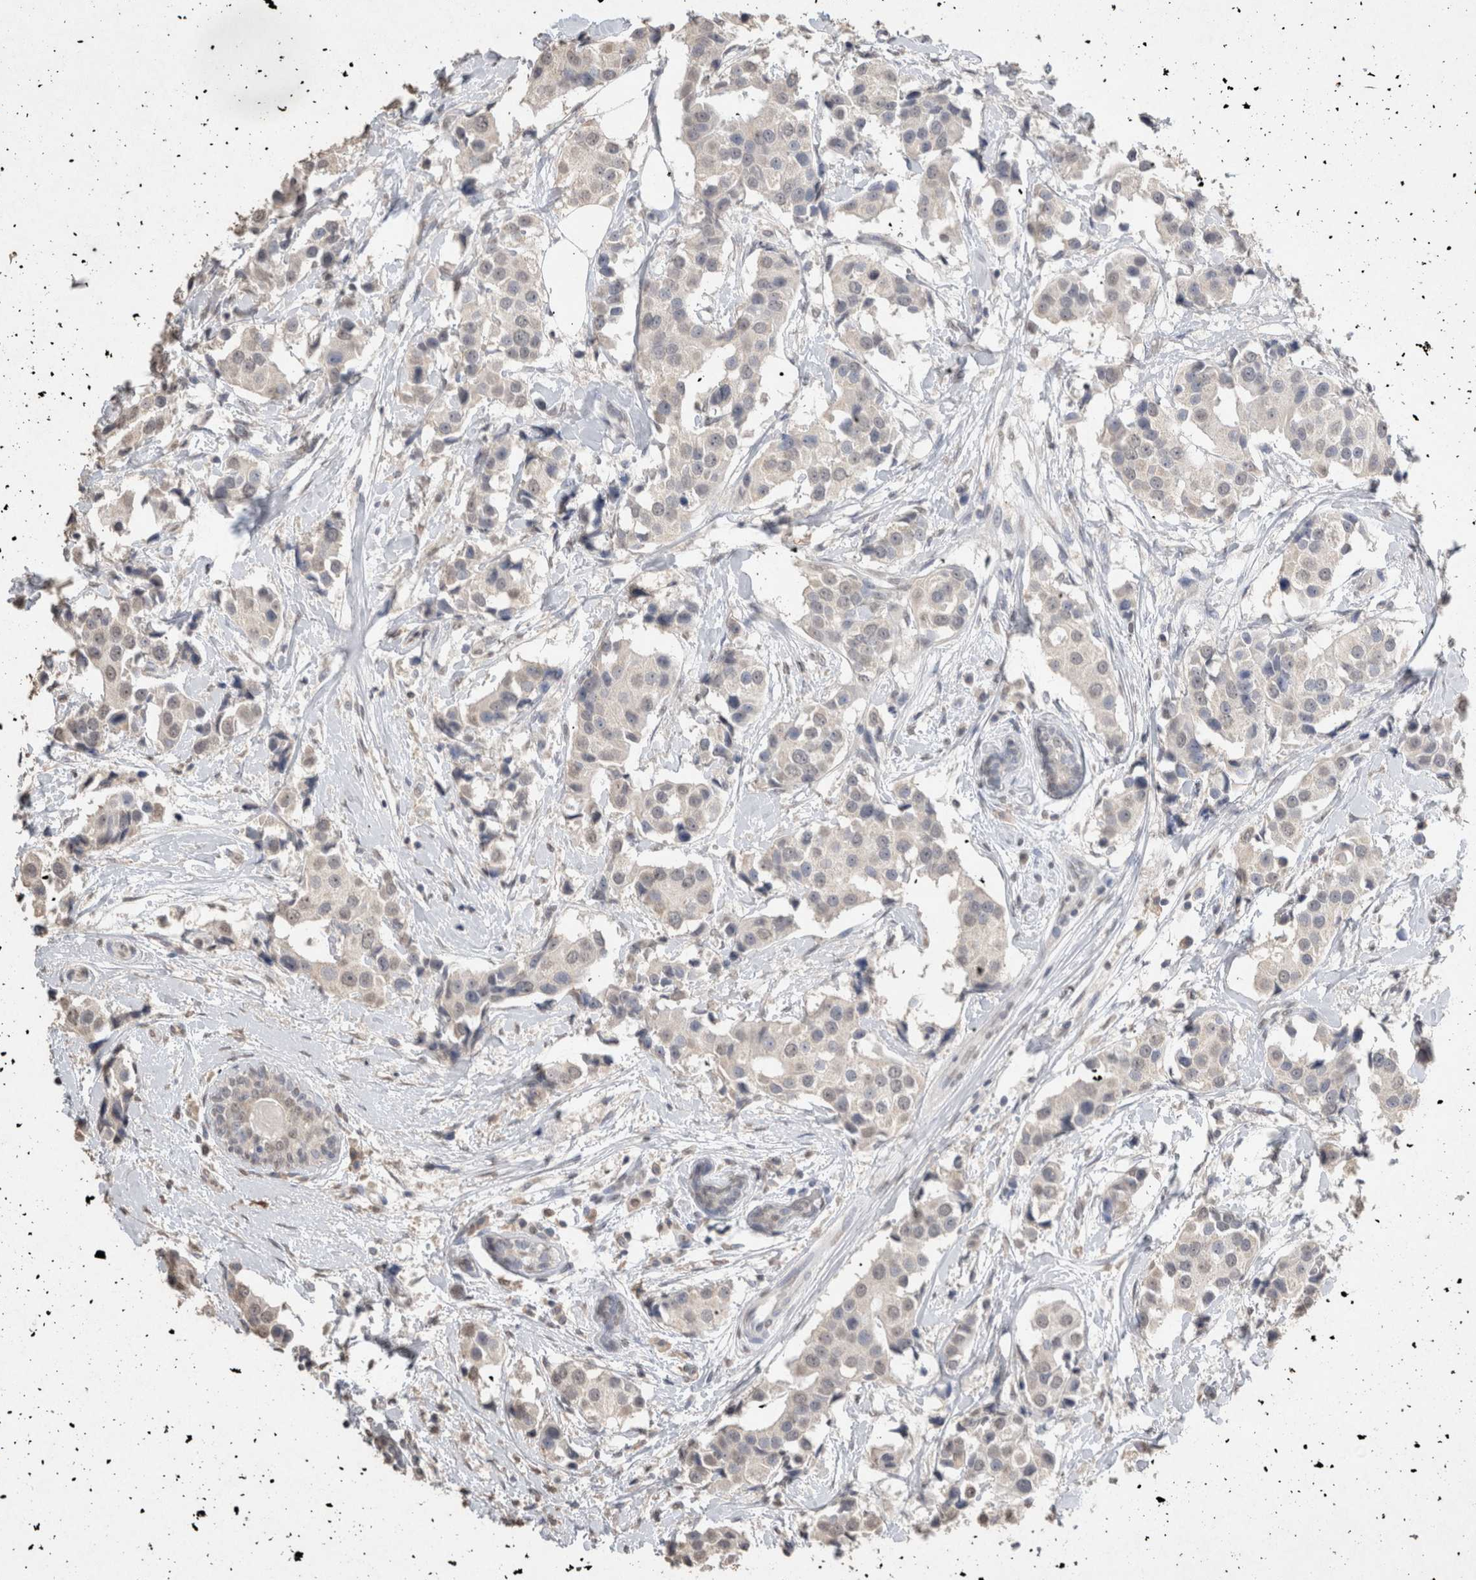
{"staining": {"intensity": "negative", "quantity": "none", "location": "none"}, "tissue": "breast cancer", "cell_type": "Tumor cells", "image_type": "cancer", "snomed": [{"axis": "morphology", "description": "Normal tissue, NOS"}, {"axis": "morphology", "description": "Duct carcinoma"}, {"axis": "topography", "description": "Breast"}], "caption": "Immunohistochemistry photomicrograph of invasive ductal carcinoma (breast) stained for a protein (brown), which shows no expression in tumor cells.", "gene": "LGALS2", "patient": {"sex": "female", "age": 39}}